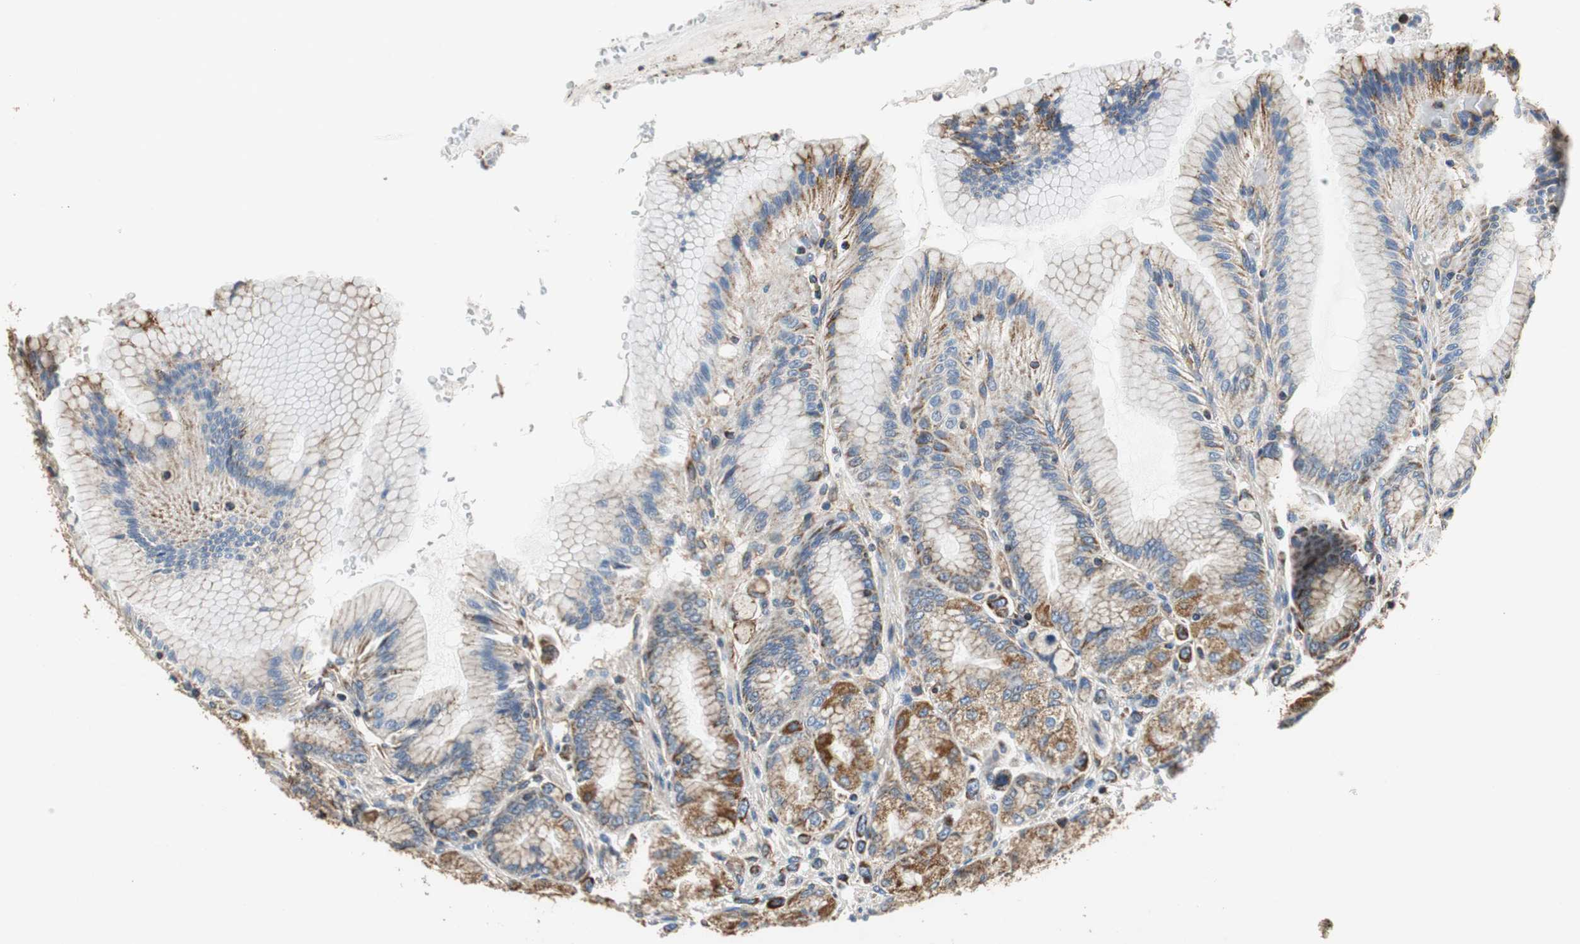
{"staining": {"intensity": "moderate", "quantity": ">75%", "location": "cytoplasmic/membranous"}, "tissue": "stomach", "cell_type": "Glandular cells", "image_type": "normal", "snomed": [{"axis": "morphology", "description": "Normal tissue, NOS"}, {"axis": "morphology", "description": "Adenocarcinoma, NOS"}, {"axis": "topography", "description": "Stomach"}, {"axis": "topography", "description": "Stomach, lower"}], "caption": "IHC of normal human stomach shows medium levels of moderate cytoplasmic/membranous positivity in about >75% of glandular cells.", "gene": "GSTK1", "patient": {"sex": "female", "age": 65}}